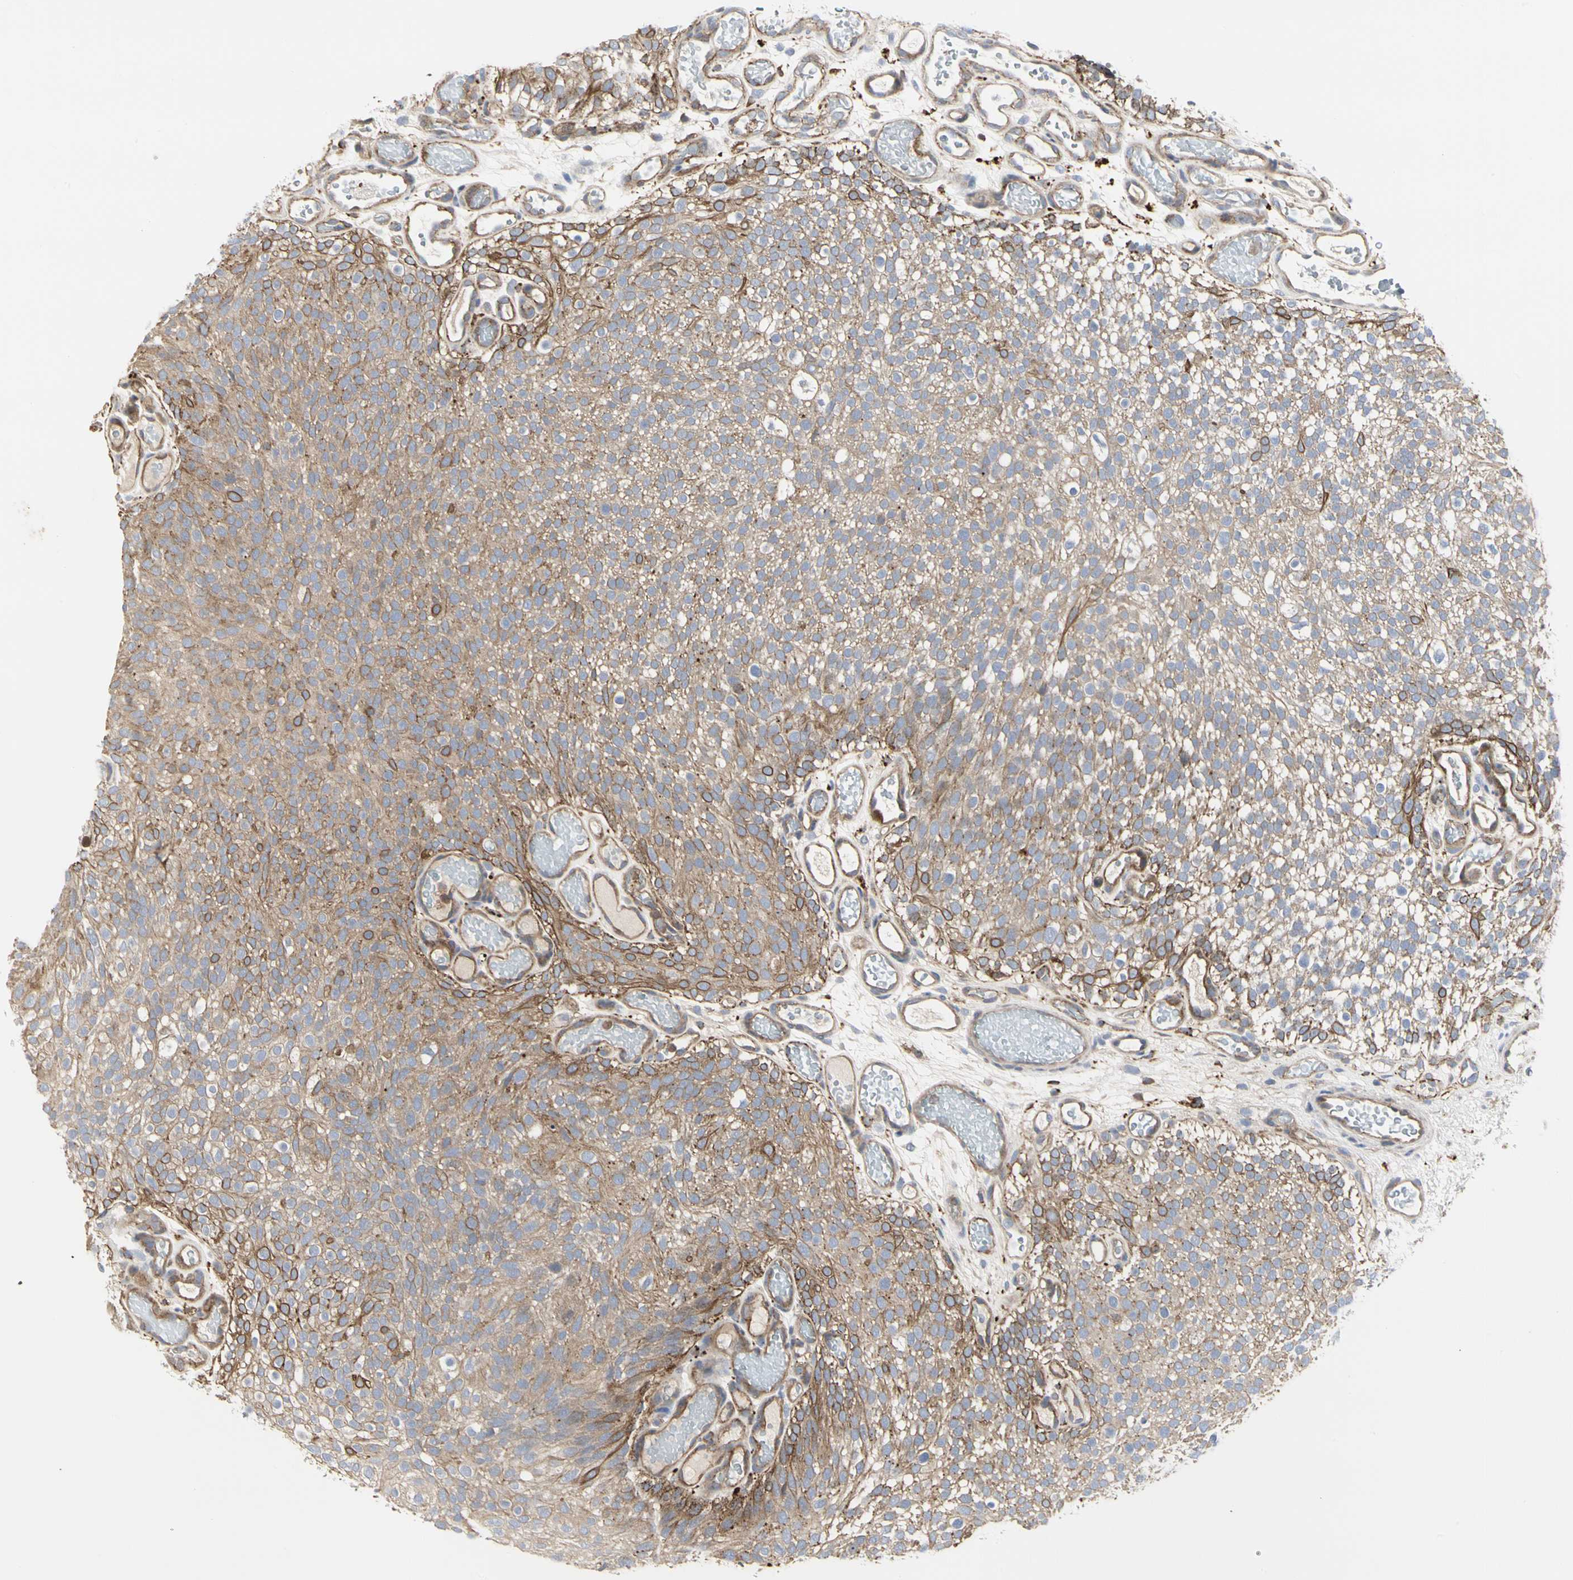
{"staining": {"intensity": "moderate", "quantity": ">75%", "location": "cytoplasmic/membranous"}, "tissue": "urothelial cancer", "cell_type": "Tumor cells", "image_type": "cancer", "snomed": [{"axis": "morphology", "description": "Urothelial carcinoma, Low grade"}, {"axis": "topography", "description": "Urinary bladder"}], "caption": "Protein staining by IHC shows moderate cytoplasmic/membranous staining in about >75% of tumor cells in urothelial carcinoma (low-grade).", "gene": "NAPG", "patient": {"sex": "male", "age": 78}}